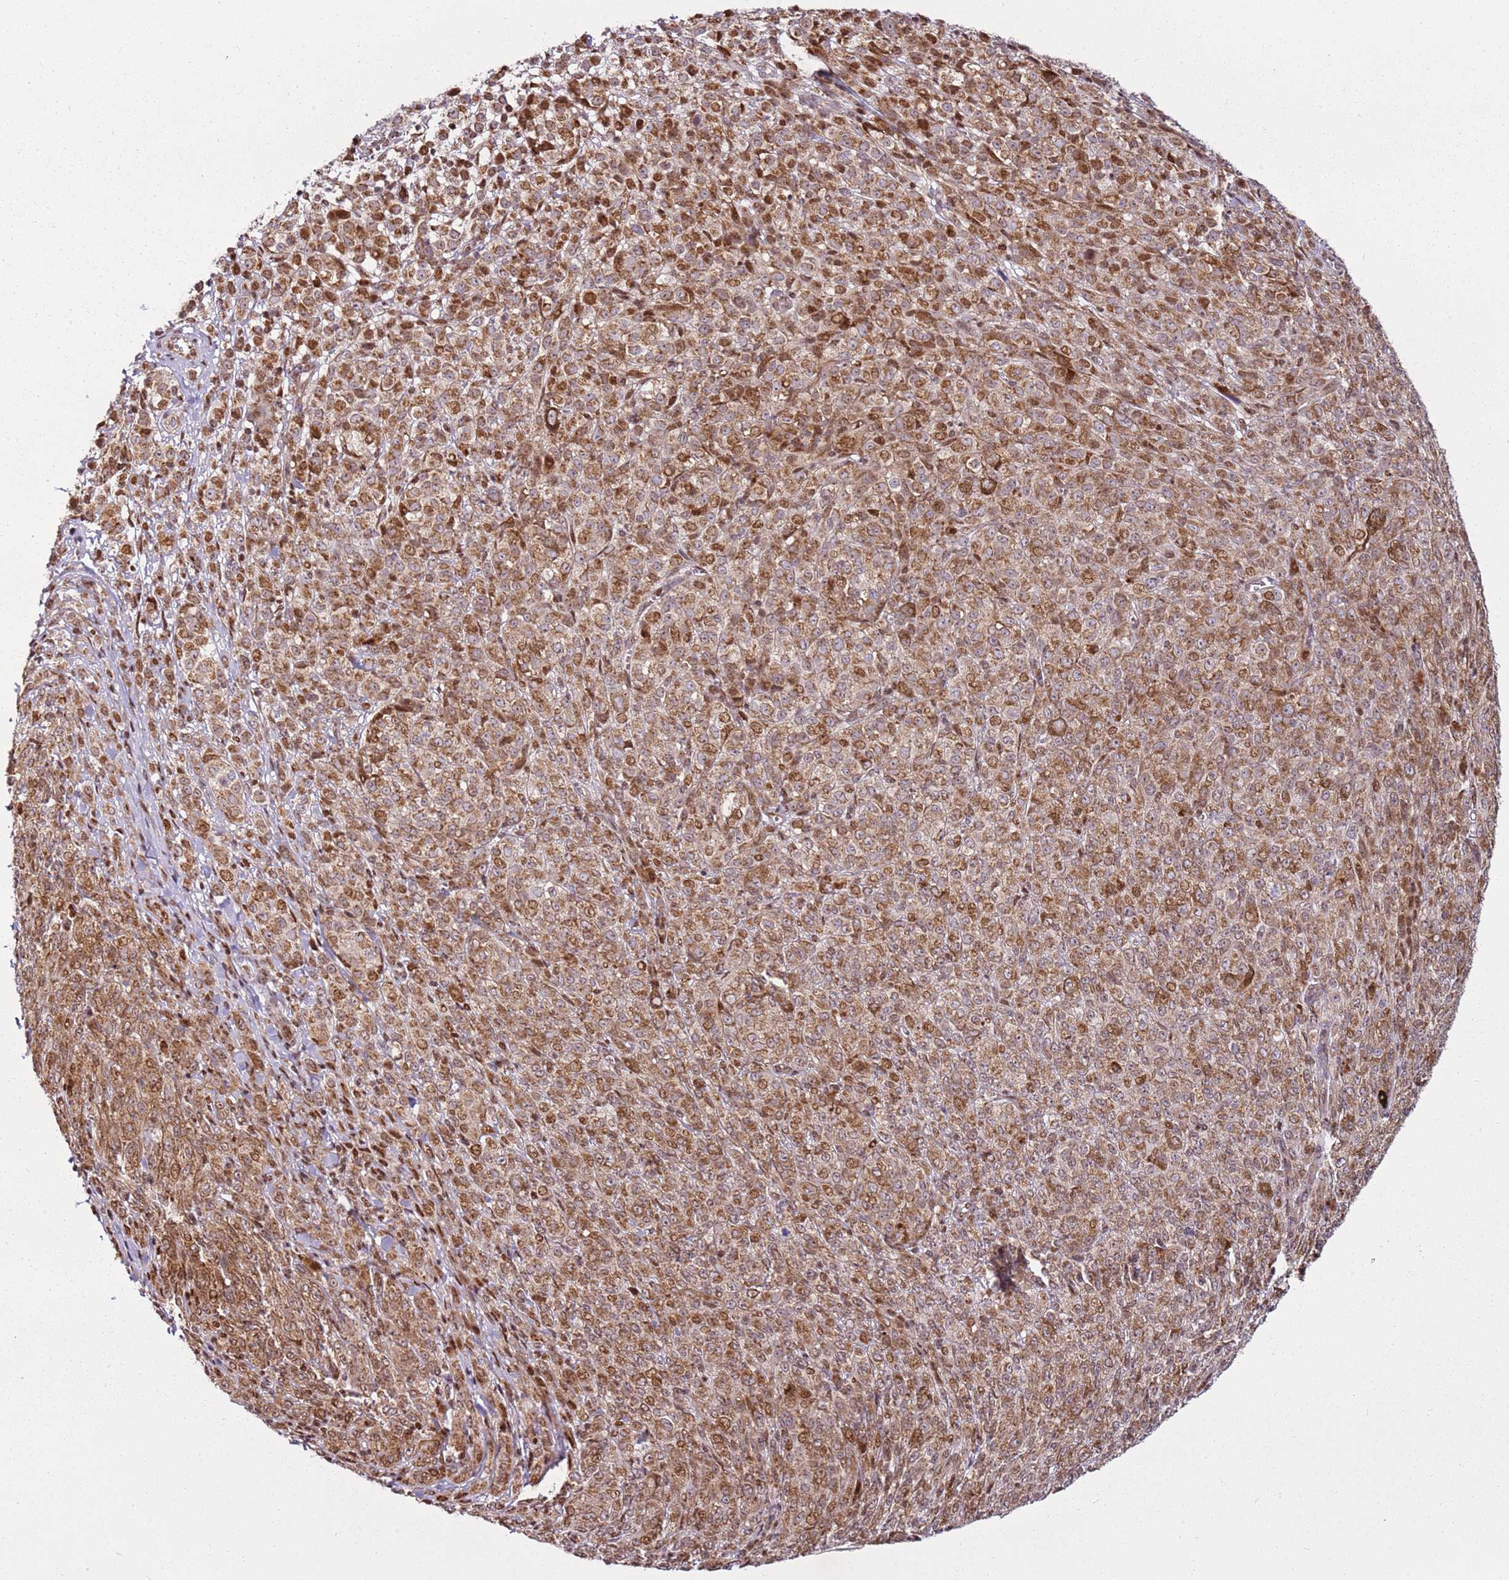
{"staining": {"intensity": "moderate", "quantity": ">75%", "location": "cytoplasmic/membranous,nuclear"}, "tissue": "melanoma", "cell_type": "Tumor cells", "image_type": "cancer", "snomed": [{"axis": "morphology", "description": "Malignant melanoma, NOS"}, {"axis": "topography", "description": "Skin"}], "caption": "The image demonstrates staining of malignant melanoma, revealing moderate cytoplasmic/membranous and nuclear protein expression (brown color) within tumor cells.", "gene": "PCTP", "patient": {"sex": "female", "age": 52}}